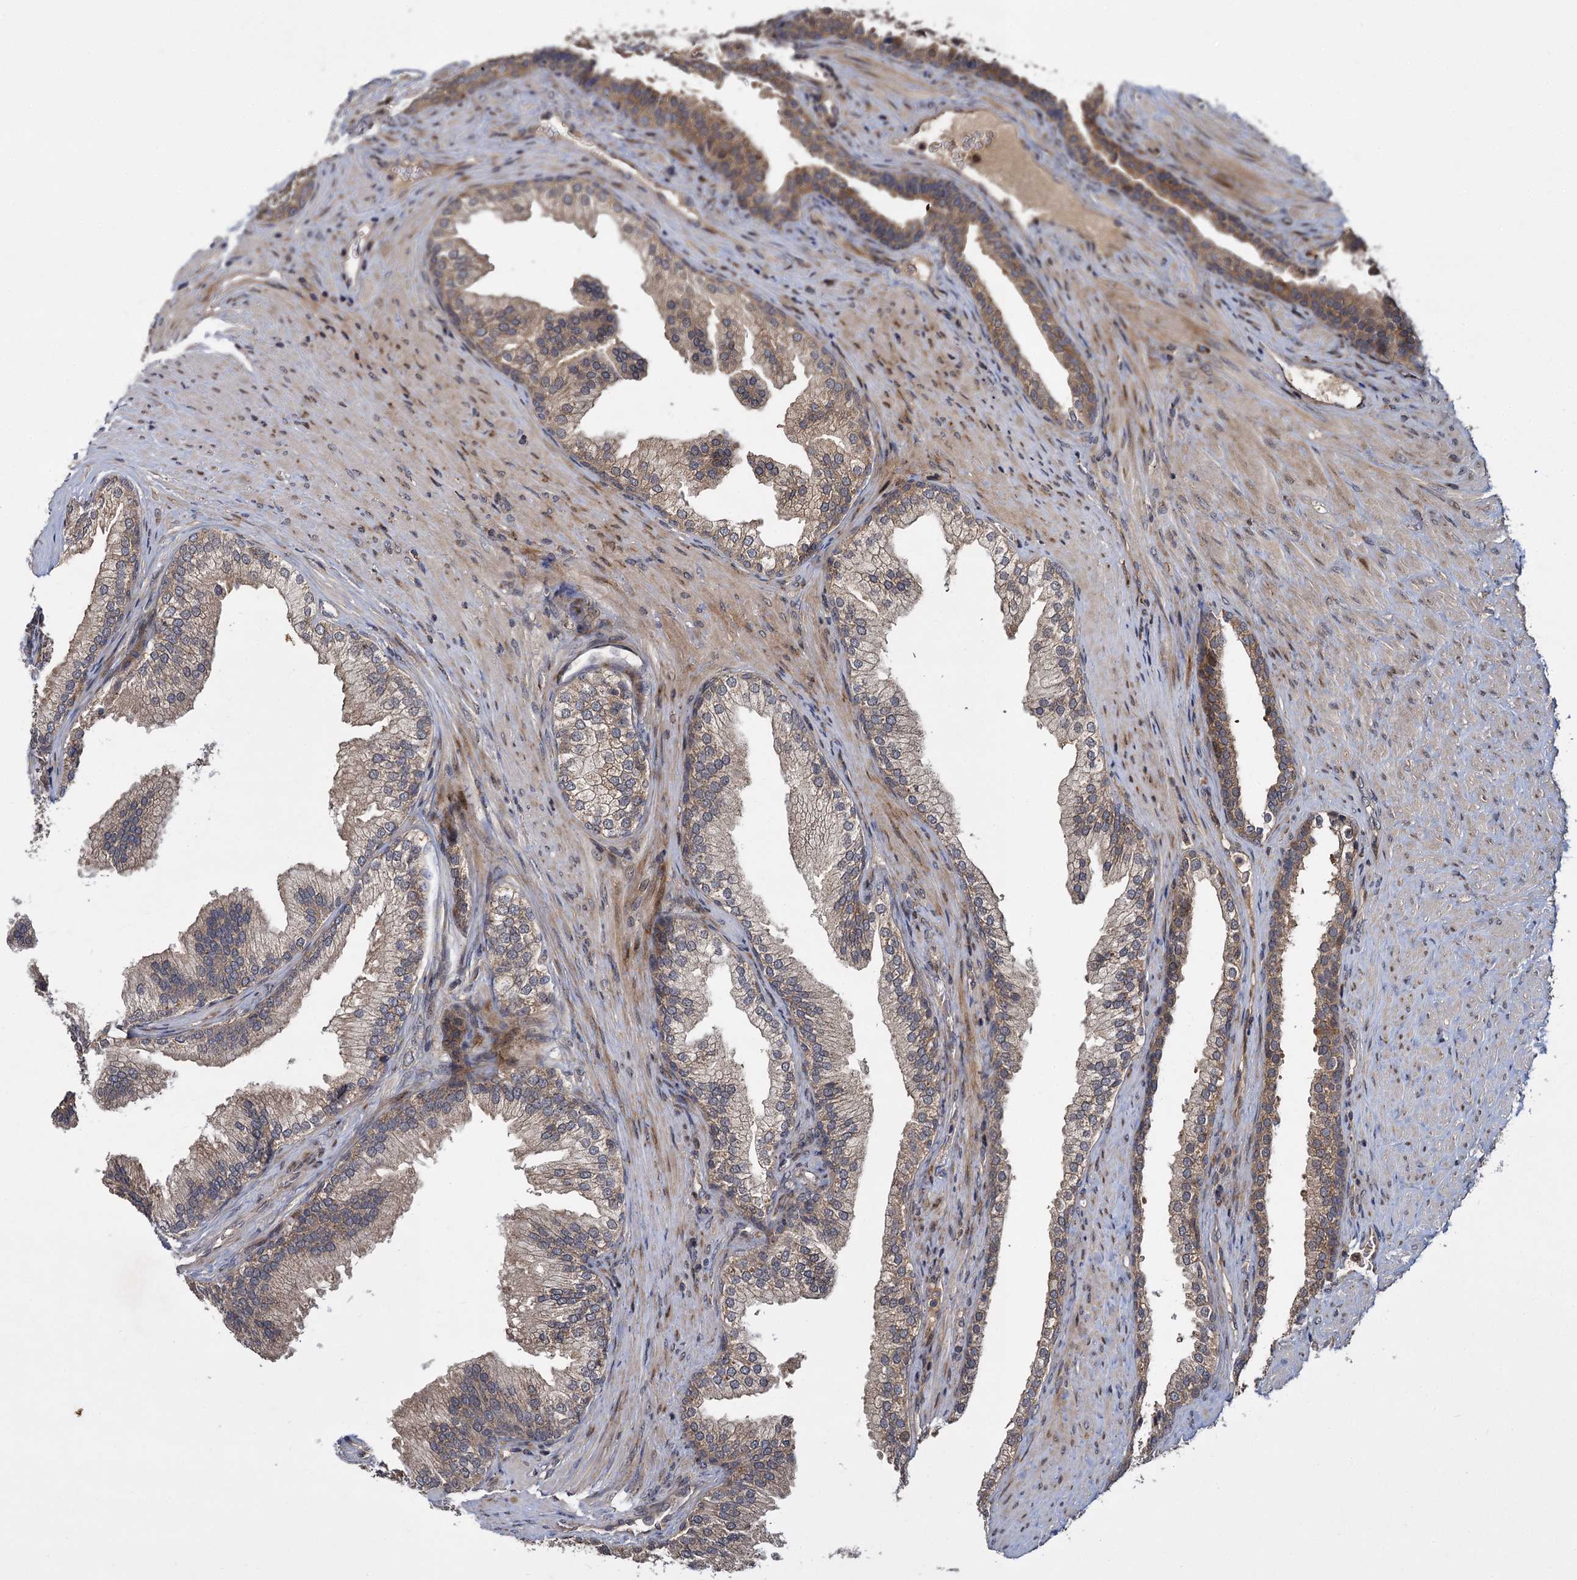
{"staining": {"intensity": "moderate", "quantity": "25%-75%", "location": "cytoplasmic/membranous"}, "tissue": "prostate", "cell_type": "Glandular cells", "image_type": "normal", "snomed": [{"axis": "morphology", "description": "Normal tissue, NOS"}, {"axis": "topography", "description": "Prostate"}], "caption": "Immunohistochemical staining of benign human prostate demonstrates 25%-75% levels of moderate cytoplasmic/membranous protein expression in approximately 25%-75% of glandular cells.", "gene": "INPPL1", "patient": {"sex": "male", "age": 76}}